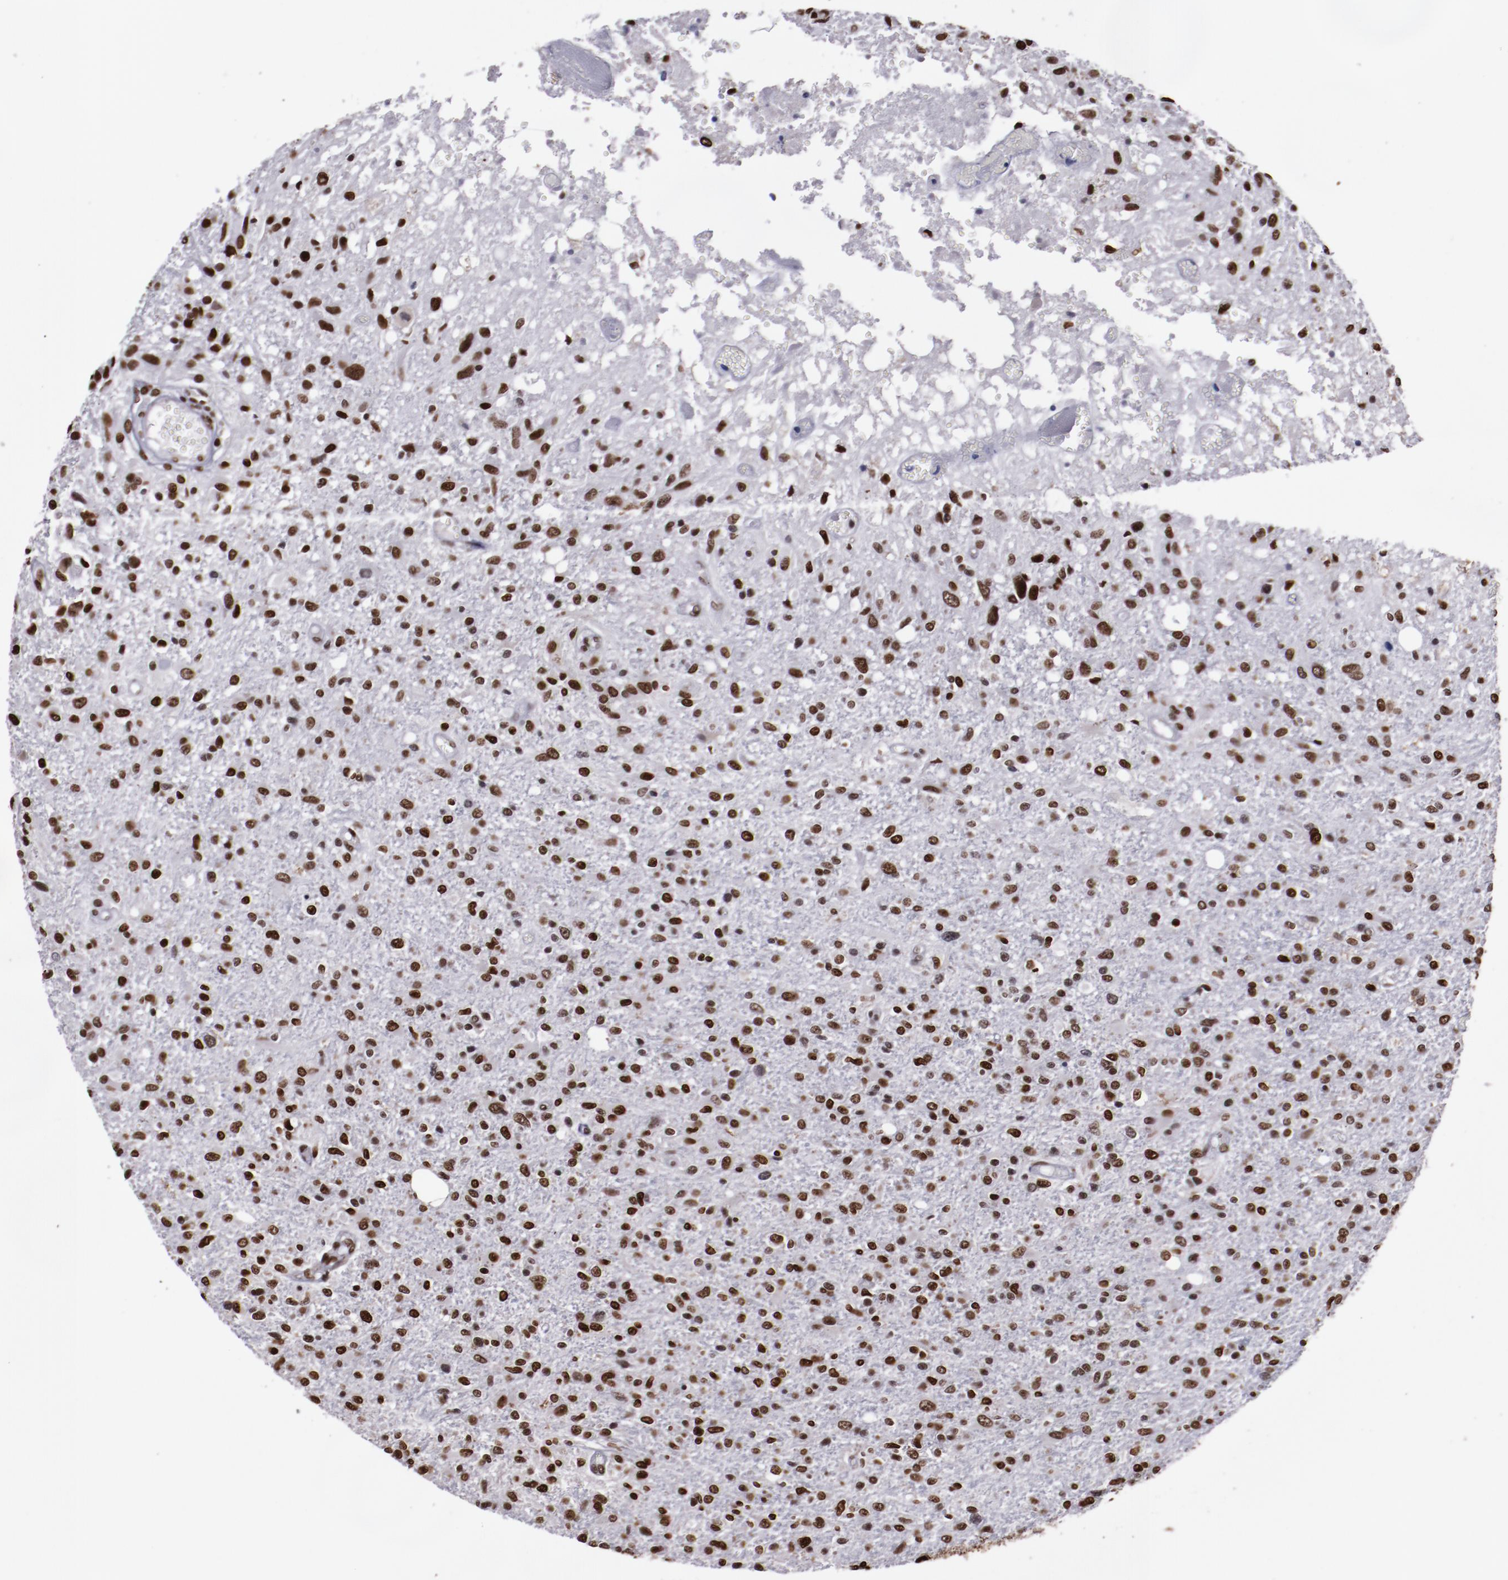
{"staining": {"intensity": "moderate", "quantity": ">75%", "location": "nuclear"}, "tissue": "glioma", "cell_type": "Tumor cells", "image_type": "cancer", "snomed": [{"axis": "morphology", "description": "Glioma, malignant, High grade"}, {"axis": "topography", "description": "Cerebral cortex"}], "caption": "IHC staining of glioma, which exhibits medium levels of moderate nuclear staining in about >75% of tumor cells indicating moderate nuclear protein positivity. The staining was performed using DAB (3,3'-diaminobenzidine) (brown) for protein detection and nuclei were counterstained in hematoxylin (blue).", "gene": "APEX1", "patient": {"sex": "male", "age": 76}}